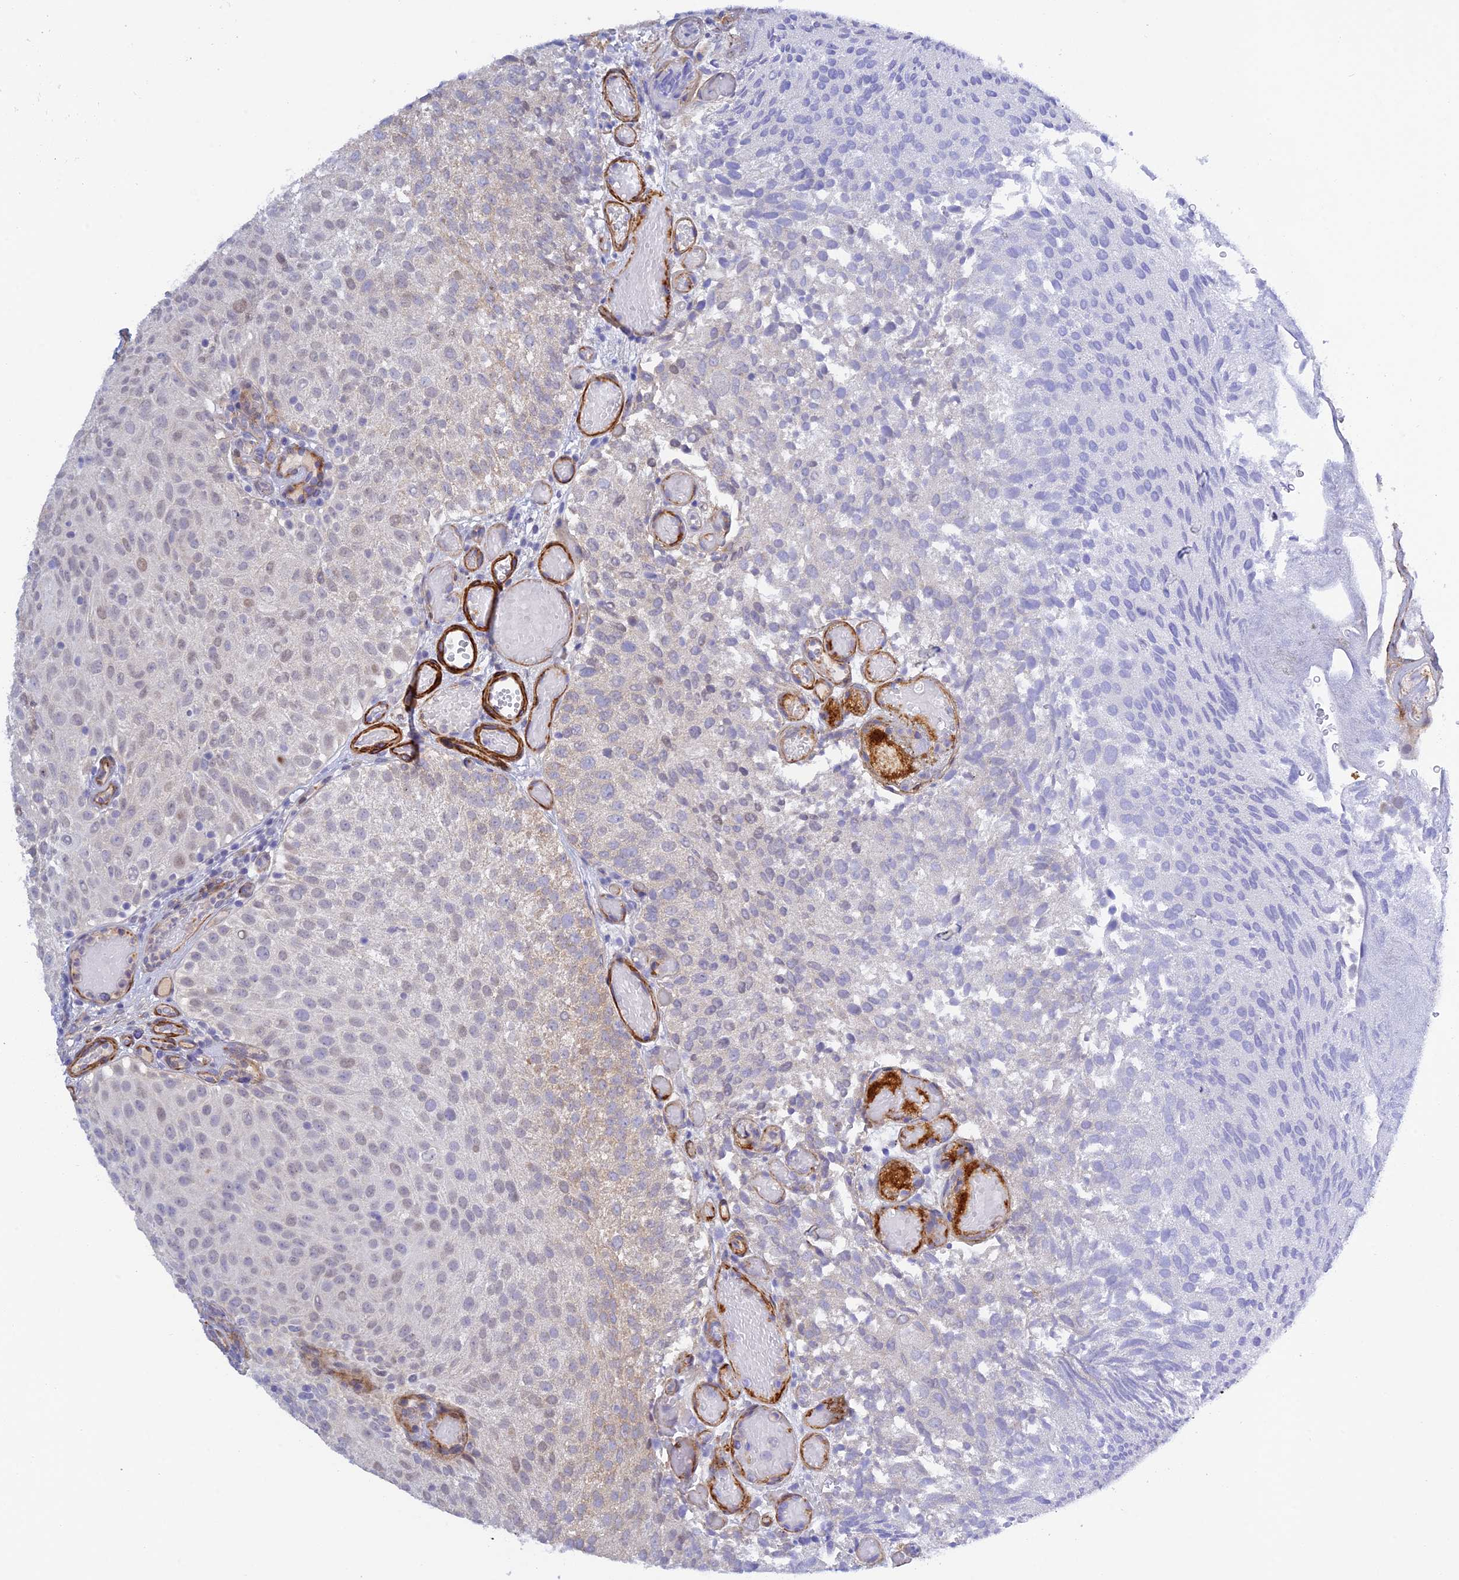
{"staining": {"intensity": "negative", "quantity": "none", "location": "none"}, "tissue": "urothelial cancer", "cell_type": "Tumor cells", "image_type": "cancer", "snomed": [{"axis": "morphology", "description": "Urothelial carcinoma, Low grade"}, {"axis": "topography", "description": "Urinary bladder"}], "caption": "IHC micrograph of low-grade urothelial carcinoma stained for a protein (brown), which displays no staining in tumor cells.", "gene": "ZDHHC16", "patient": {"sex": "male", "age": 78}}